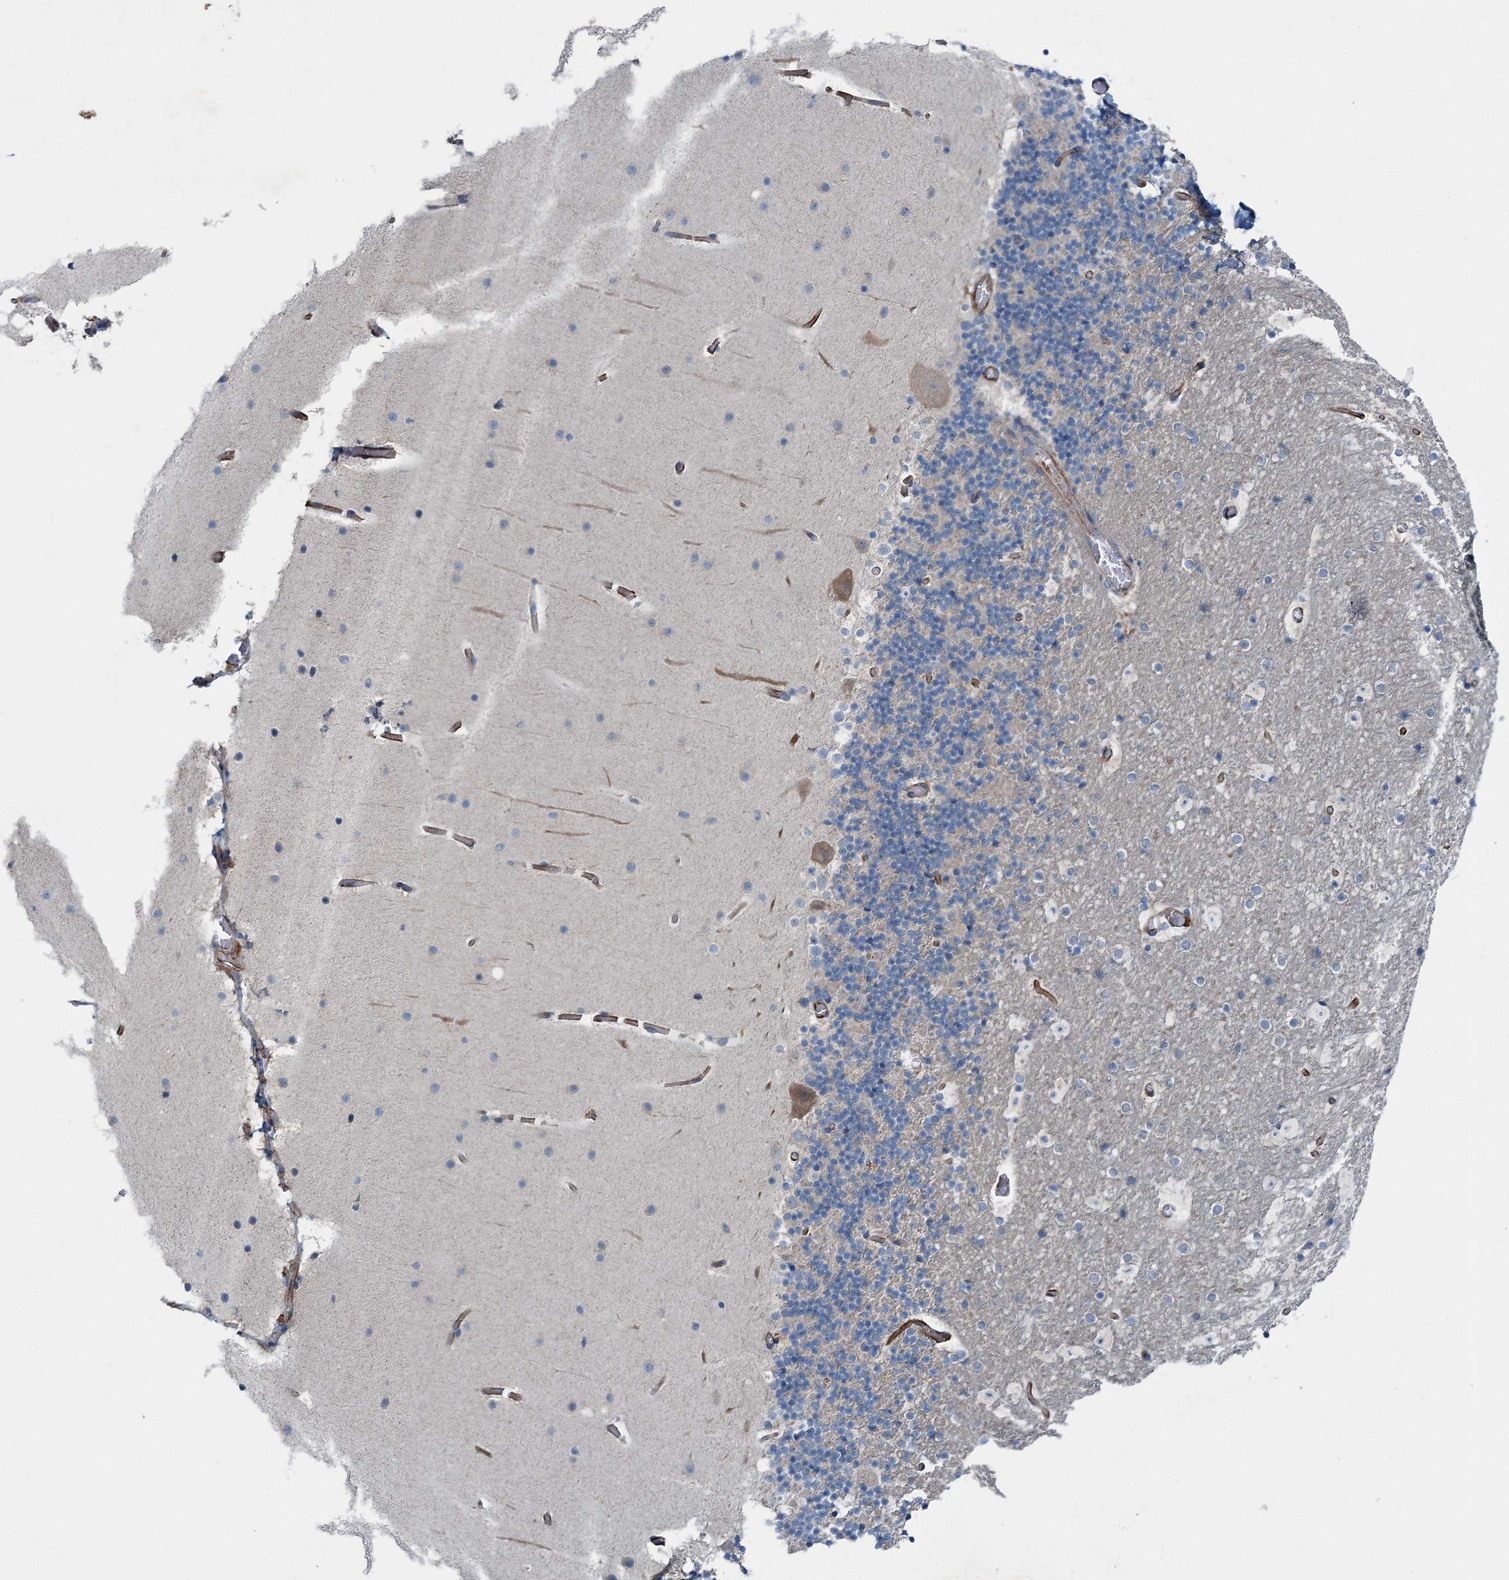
{"staining": {"intensity": "weak", "quantity": "25%-75%", "location": "cytoplasmic/membranous"}, "tissue": "cerebellum", "cell_type": "Cells in granular layer", "image_type": "normal", "snomed": [{"axis": "morphology", "description": "Normal tissue, NOS"}, {"axis": "topography", "description": "Cerebellum"}], "caption": "Human cerebellum stained with a brown dye demonstrates weak cytoplasmic/membranous positive positivity in approximately 25%-75% of cells in granular layer.", "gene": "AXL", "patient": {"sex": "male", "age": 57}}